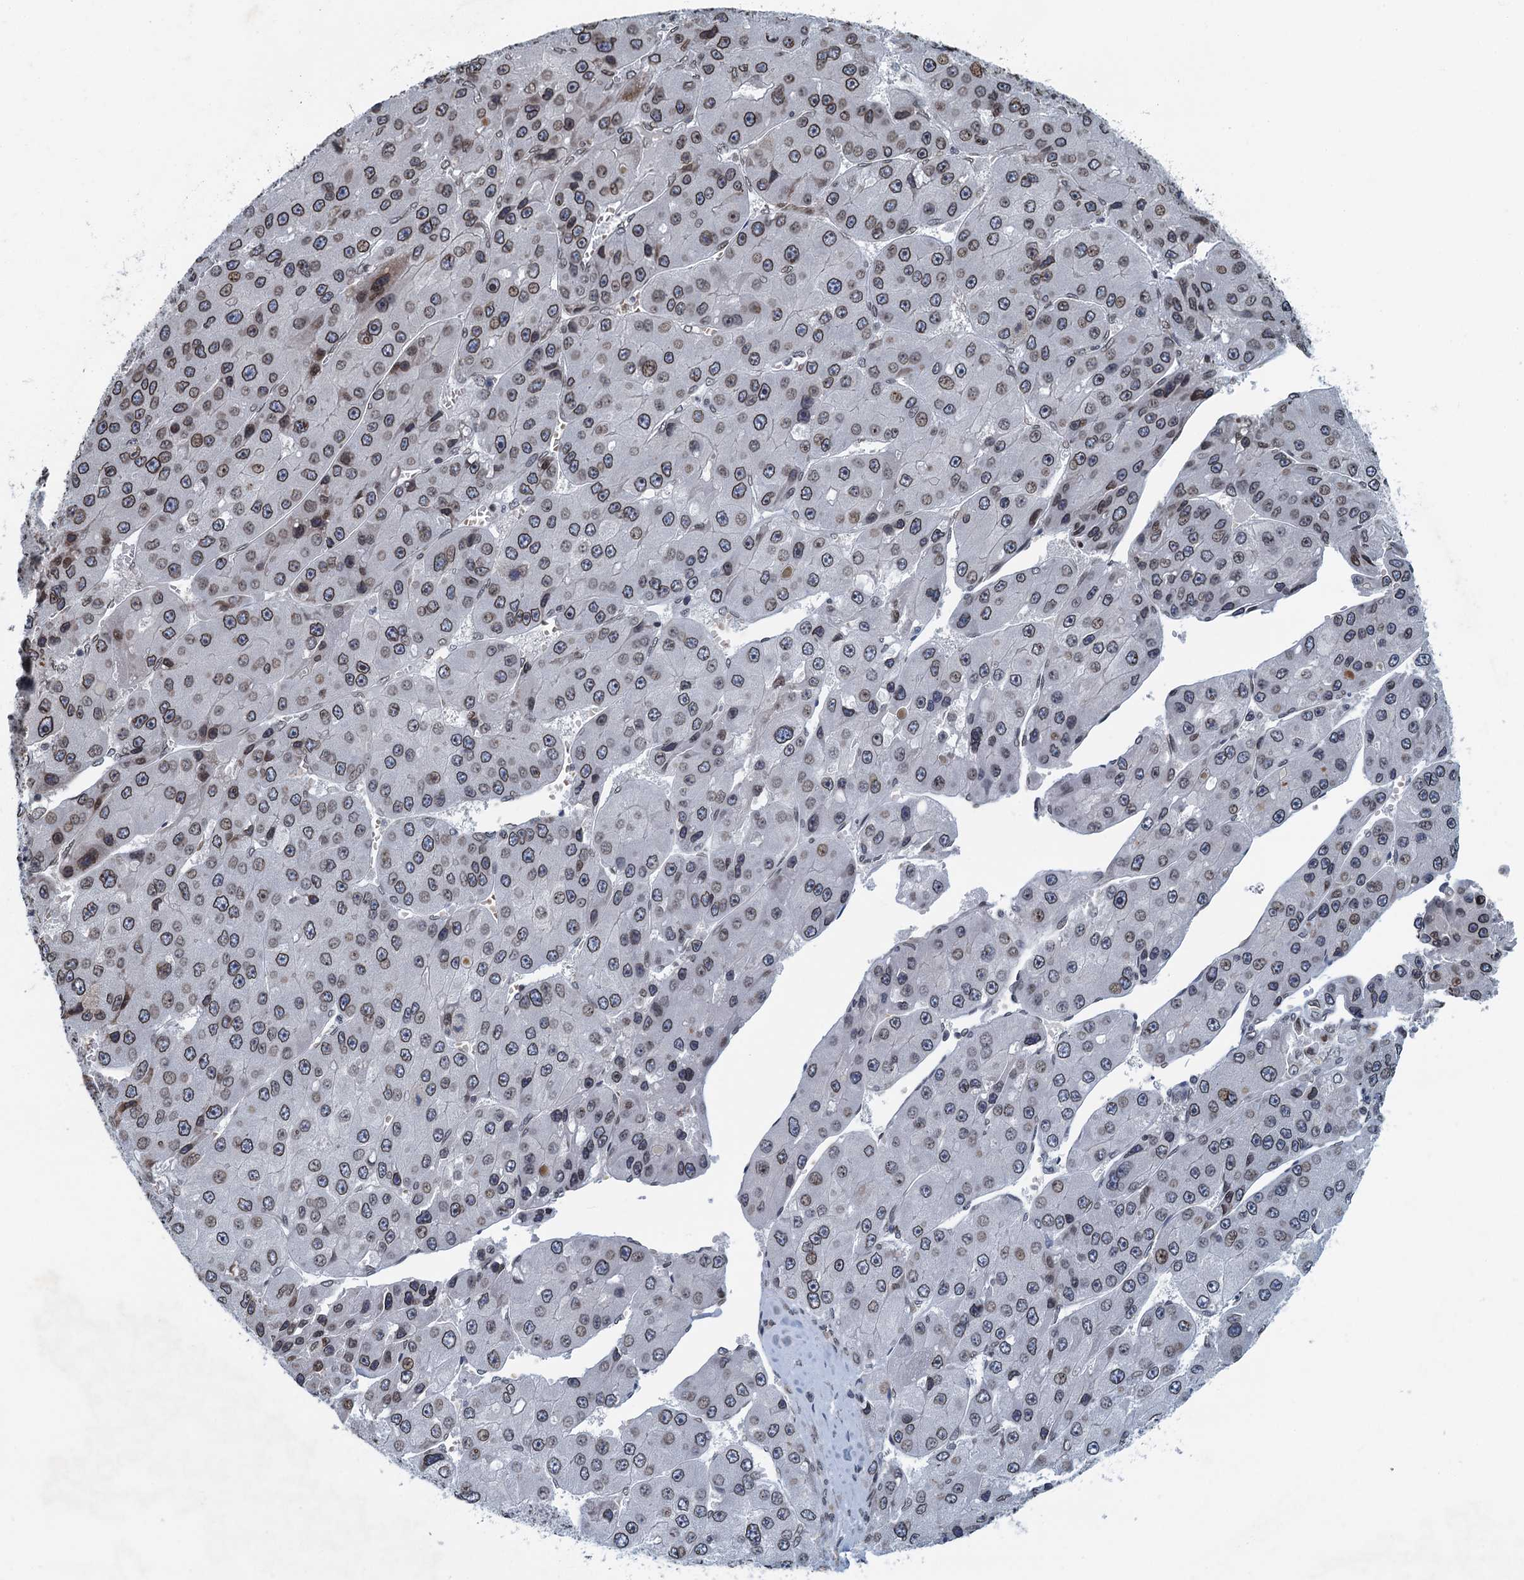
{"staining": {"intensity": "moderate", "quantity": ">75%", "location": "cytoplasmic/membranous,nuclear"}, "tissue": "liver cancer", "cell_type": "Tumor cells", "image_type": "cancer", "snomed": [{"axis": "morphology", "description": "Carcinoma, Hepatocellular, NOS"}, {"axis": "topography", "description": "Liver"}], "caption": "Tumor cells display medium levels of moderate cytoplasmic/membranous and nuclear positivity in about >75% of cells in hepatocellular carcinoma (liver).", "gene": "CCDC34", "patient": {"sex": "female", "age": 73}}